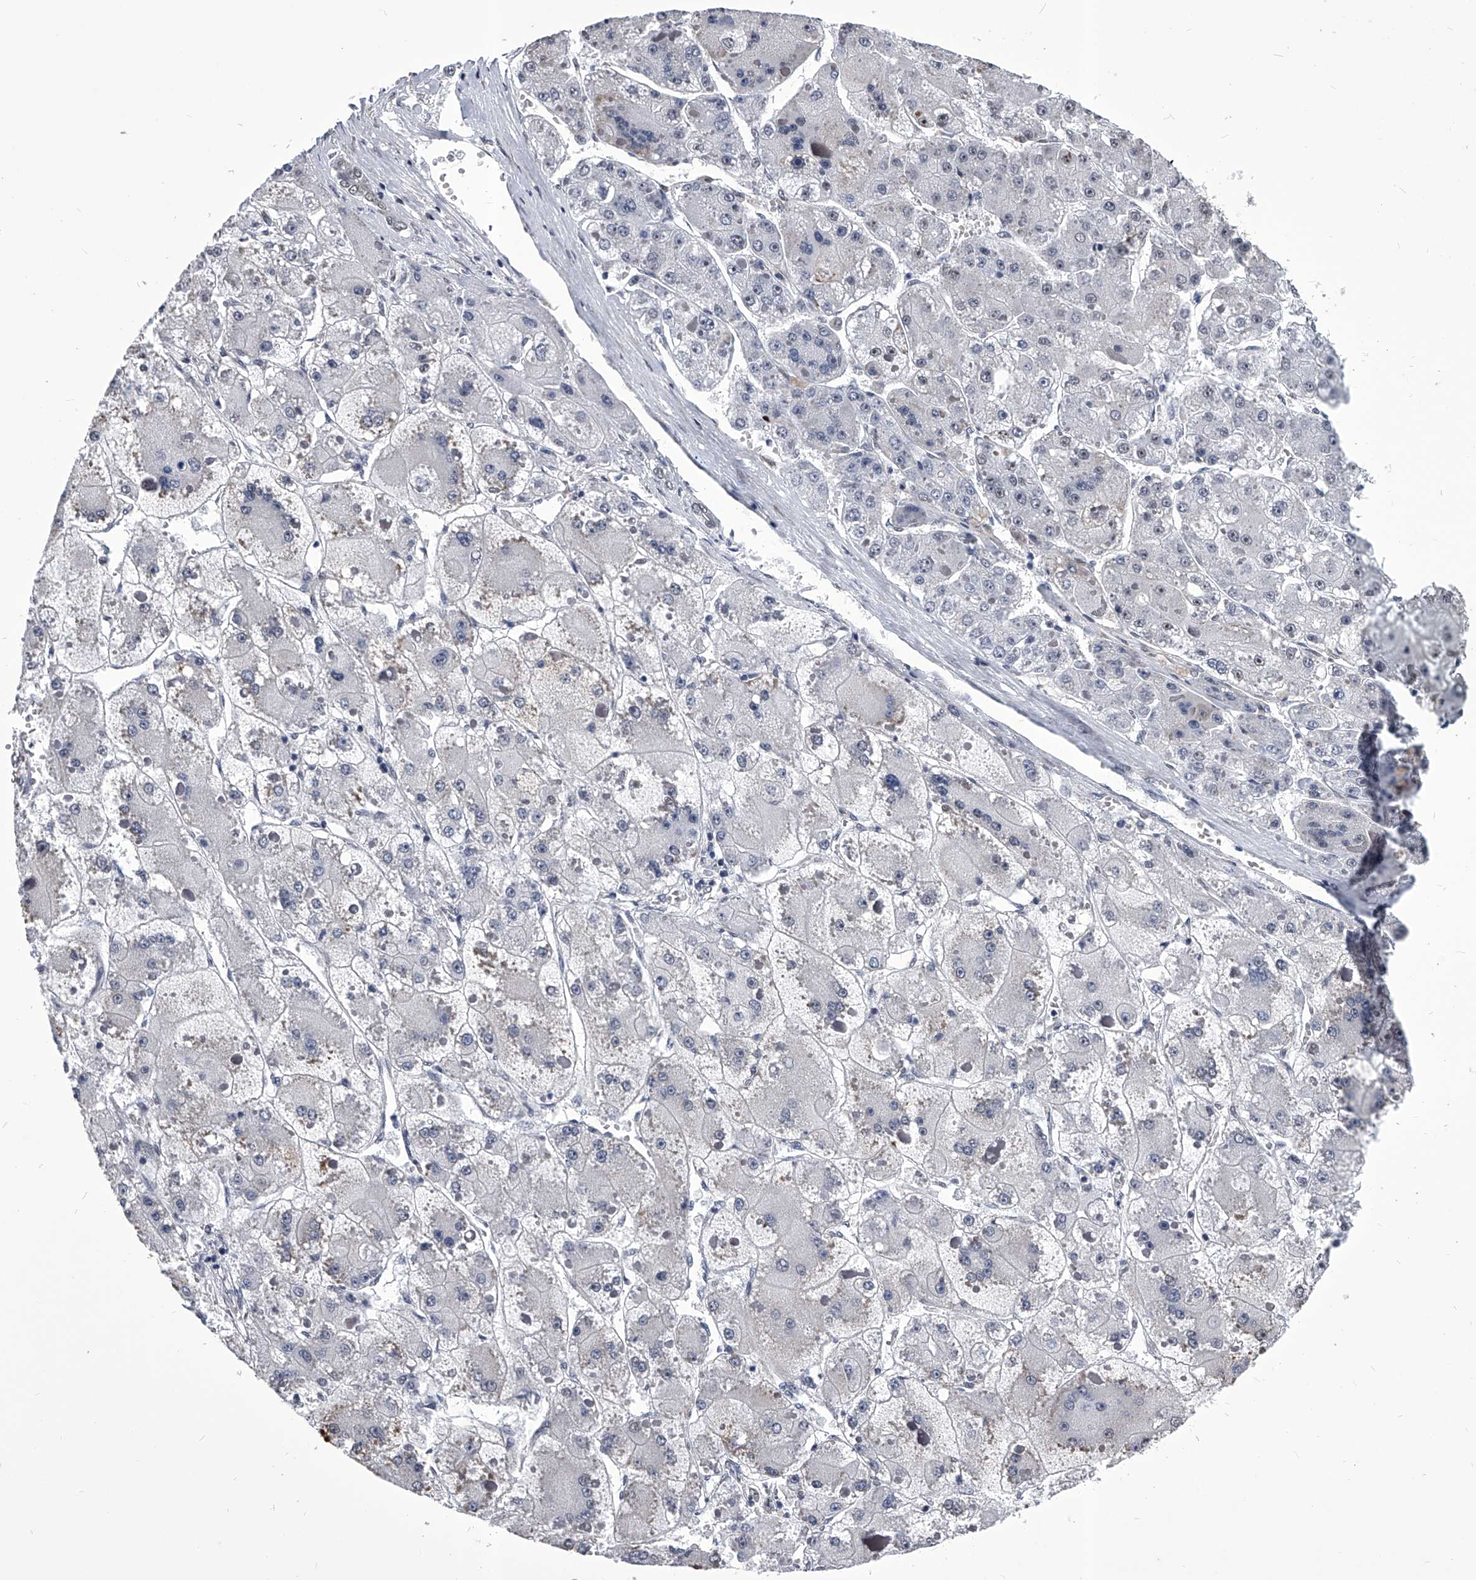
{"staining": {"intensity": "negative", "quantity": "none", "location": "none"}, "tissue": "liver cancer", "cell_type": "Tumor cells", "image_type": "cancer", "snomed": [{"axis": "morphology", "description": "Carcinoma, Hepatocellular, NOS"}, {"axis": "topography", "description": "Liver"}], "caption": "An immunohistochemistry (IHC) histopathology image of liver cancer (hepatocellular carcinoma) is shown. There is no staining in tumor cells of liver cancer (hepatocellular carcinoma).", "gene": "CMTR1", "patient": {"sex": "female", "age": 73}}